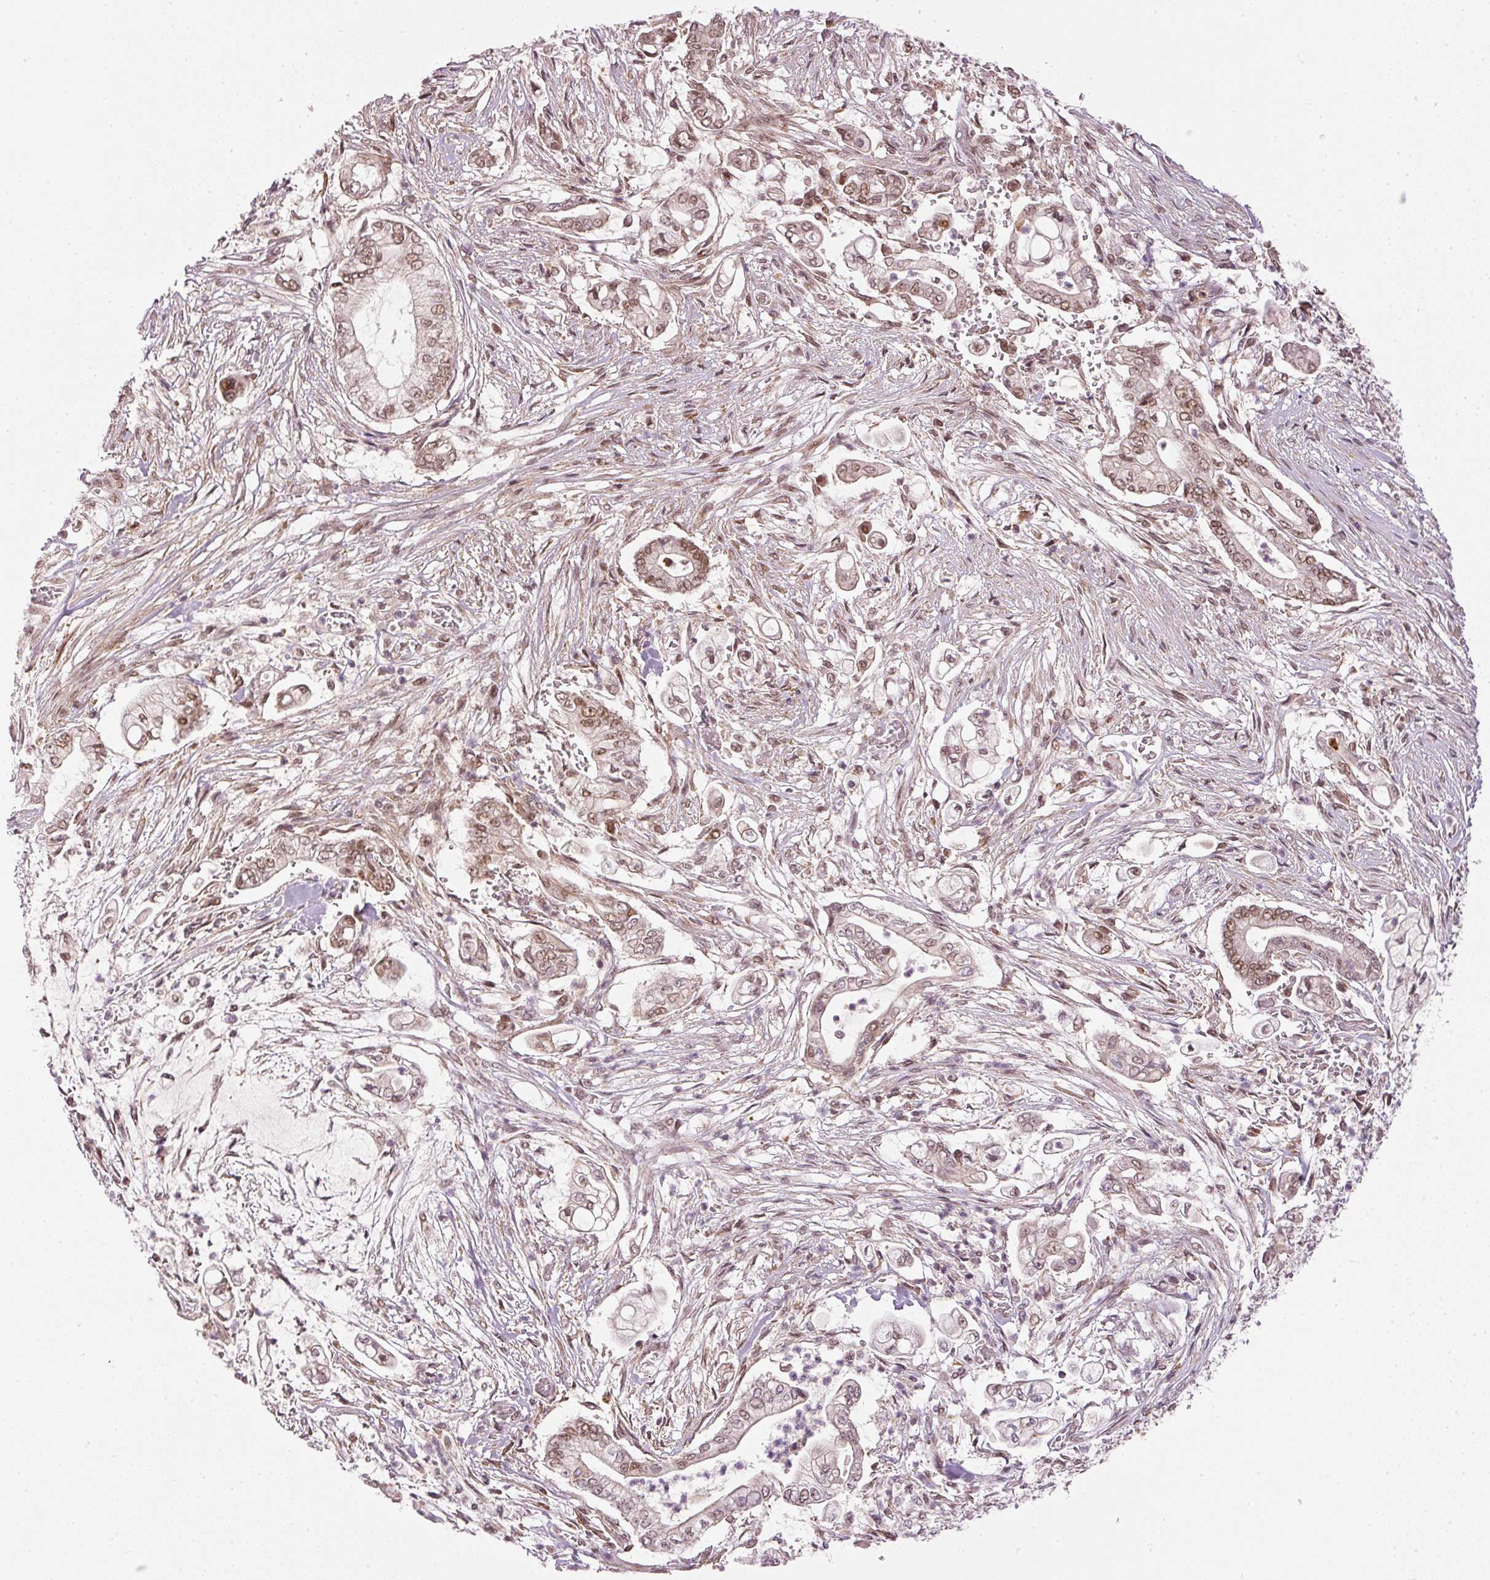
{"staining": {"intensity": "moderate", "quantity": ">75%", "location": "nuclear"}, "tissue": "pancreatic cancer", "cell_type": "Tumor cells", "image_type": "cancer", "snomed": [{"axis": "morphology", "description": "Adenocarcinoma, NOS"}, {"axis": "topography", "description": "Pancreas"}], "caption": "This photomicrograph demonstrates pancreatic cancer stained with immunohistochemistry to label a protein in brown. The nuclear of tumor cells show moderate positivity for the protein. Nuclei are counter-stained blue.", "gene": "THOC6", "patient": {"sex": "female", "age": 69}}